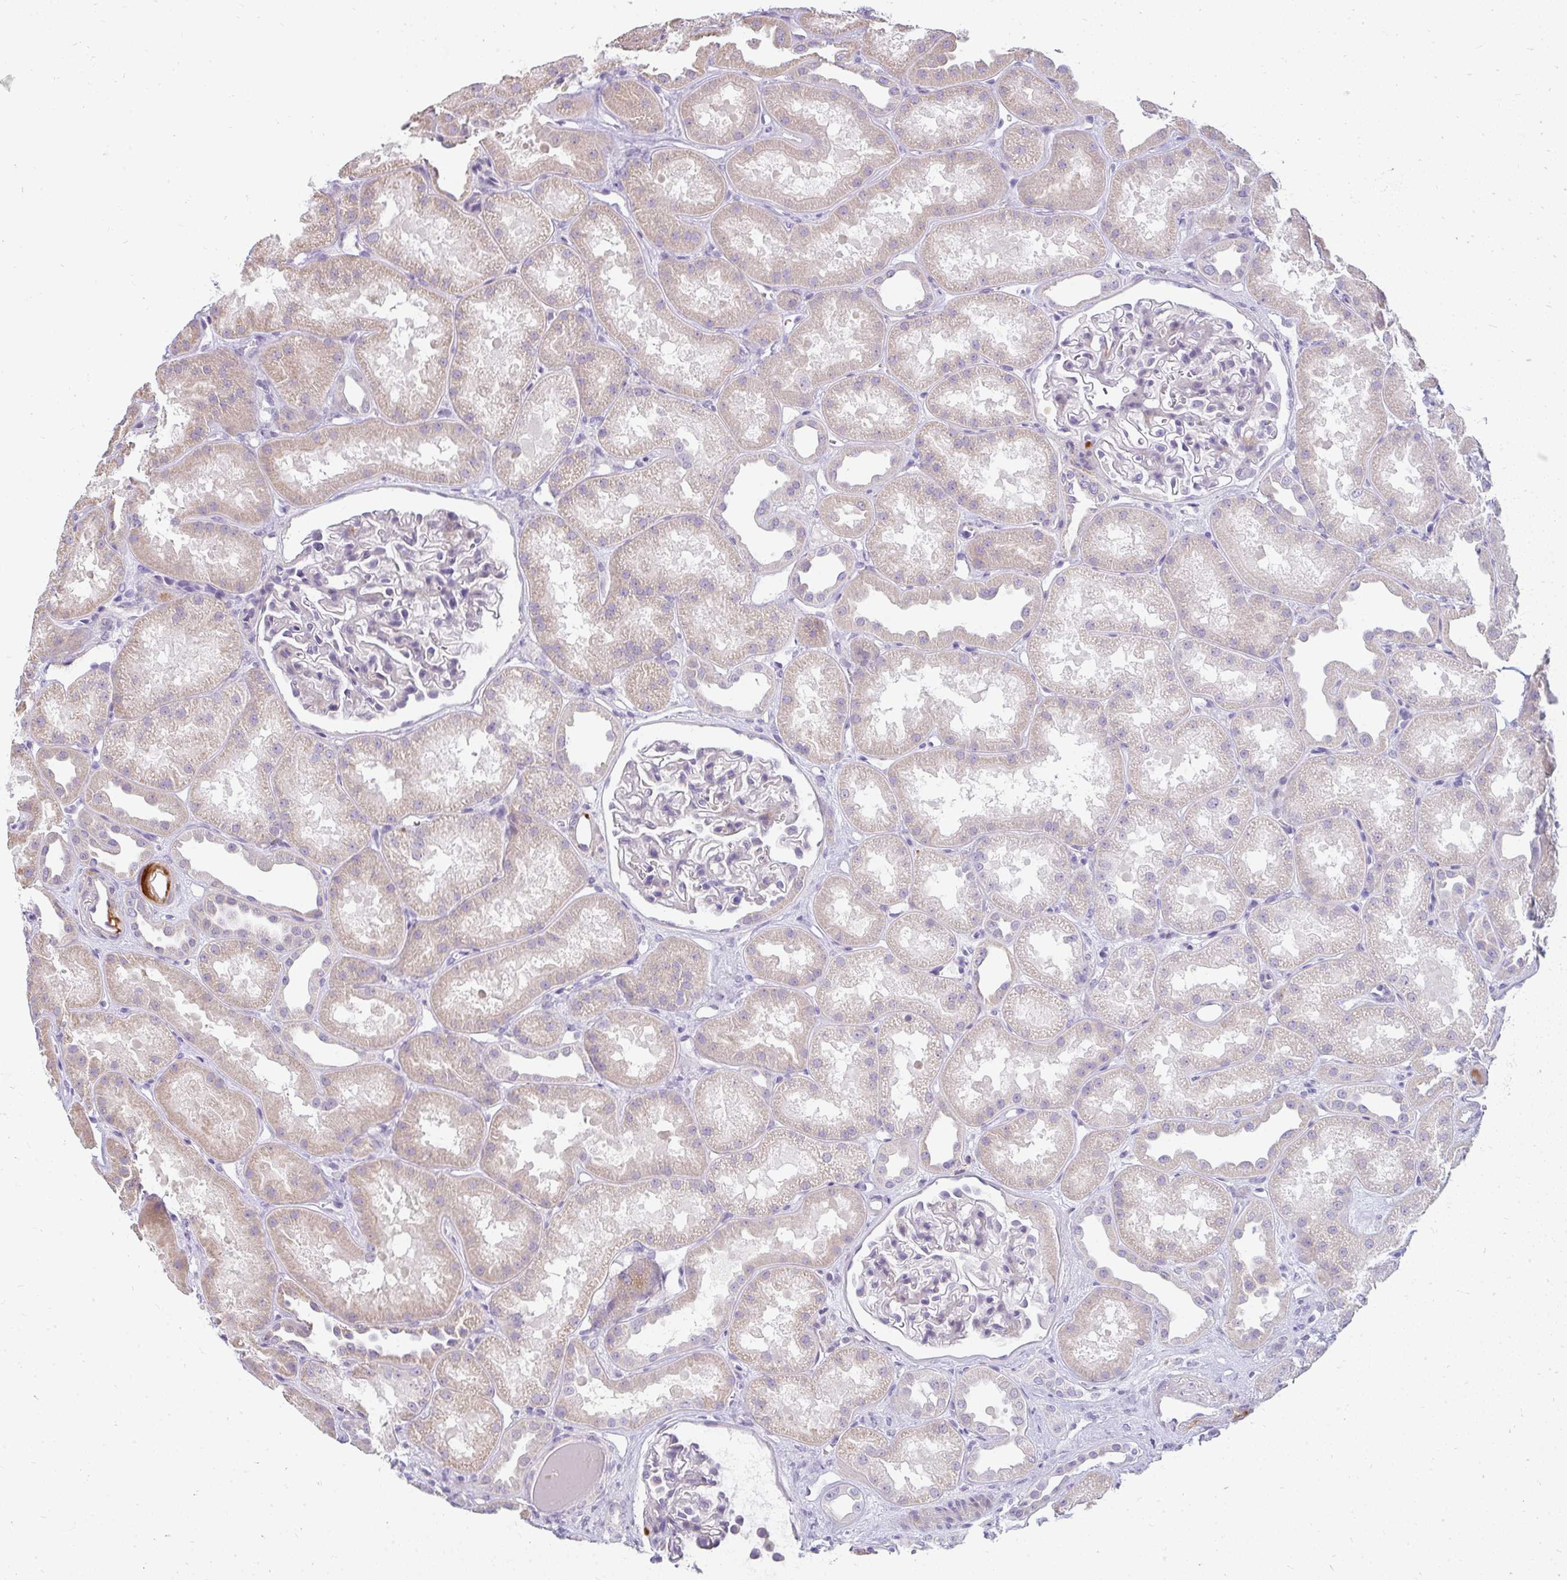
{"staining": {"intensity": "negative", "quantity": "none", "location": "none"}, "tissue": "kidney", "cell_type": "Cells in glomeruli", "image_type": "normal", "snomed": [{"axis": "morphology", "description": "Normal tissue, NOS"}, {"axis": "topography", "description": "Kidney"}], "caption": "Benign kidney was stained to show a protein in brown. There is no significant positivity in cells in glomeruli. The staining was performed using DAB (3,3'-diaminobenzidine) to visualize the protein expression in brown, while the nuclei were stained in blue with hematoxylin (Magnification: 20x).", "gene": "PPP1R3G", "patient": {"sex": "male", "age": 61}}